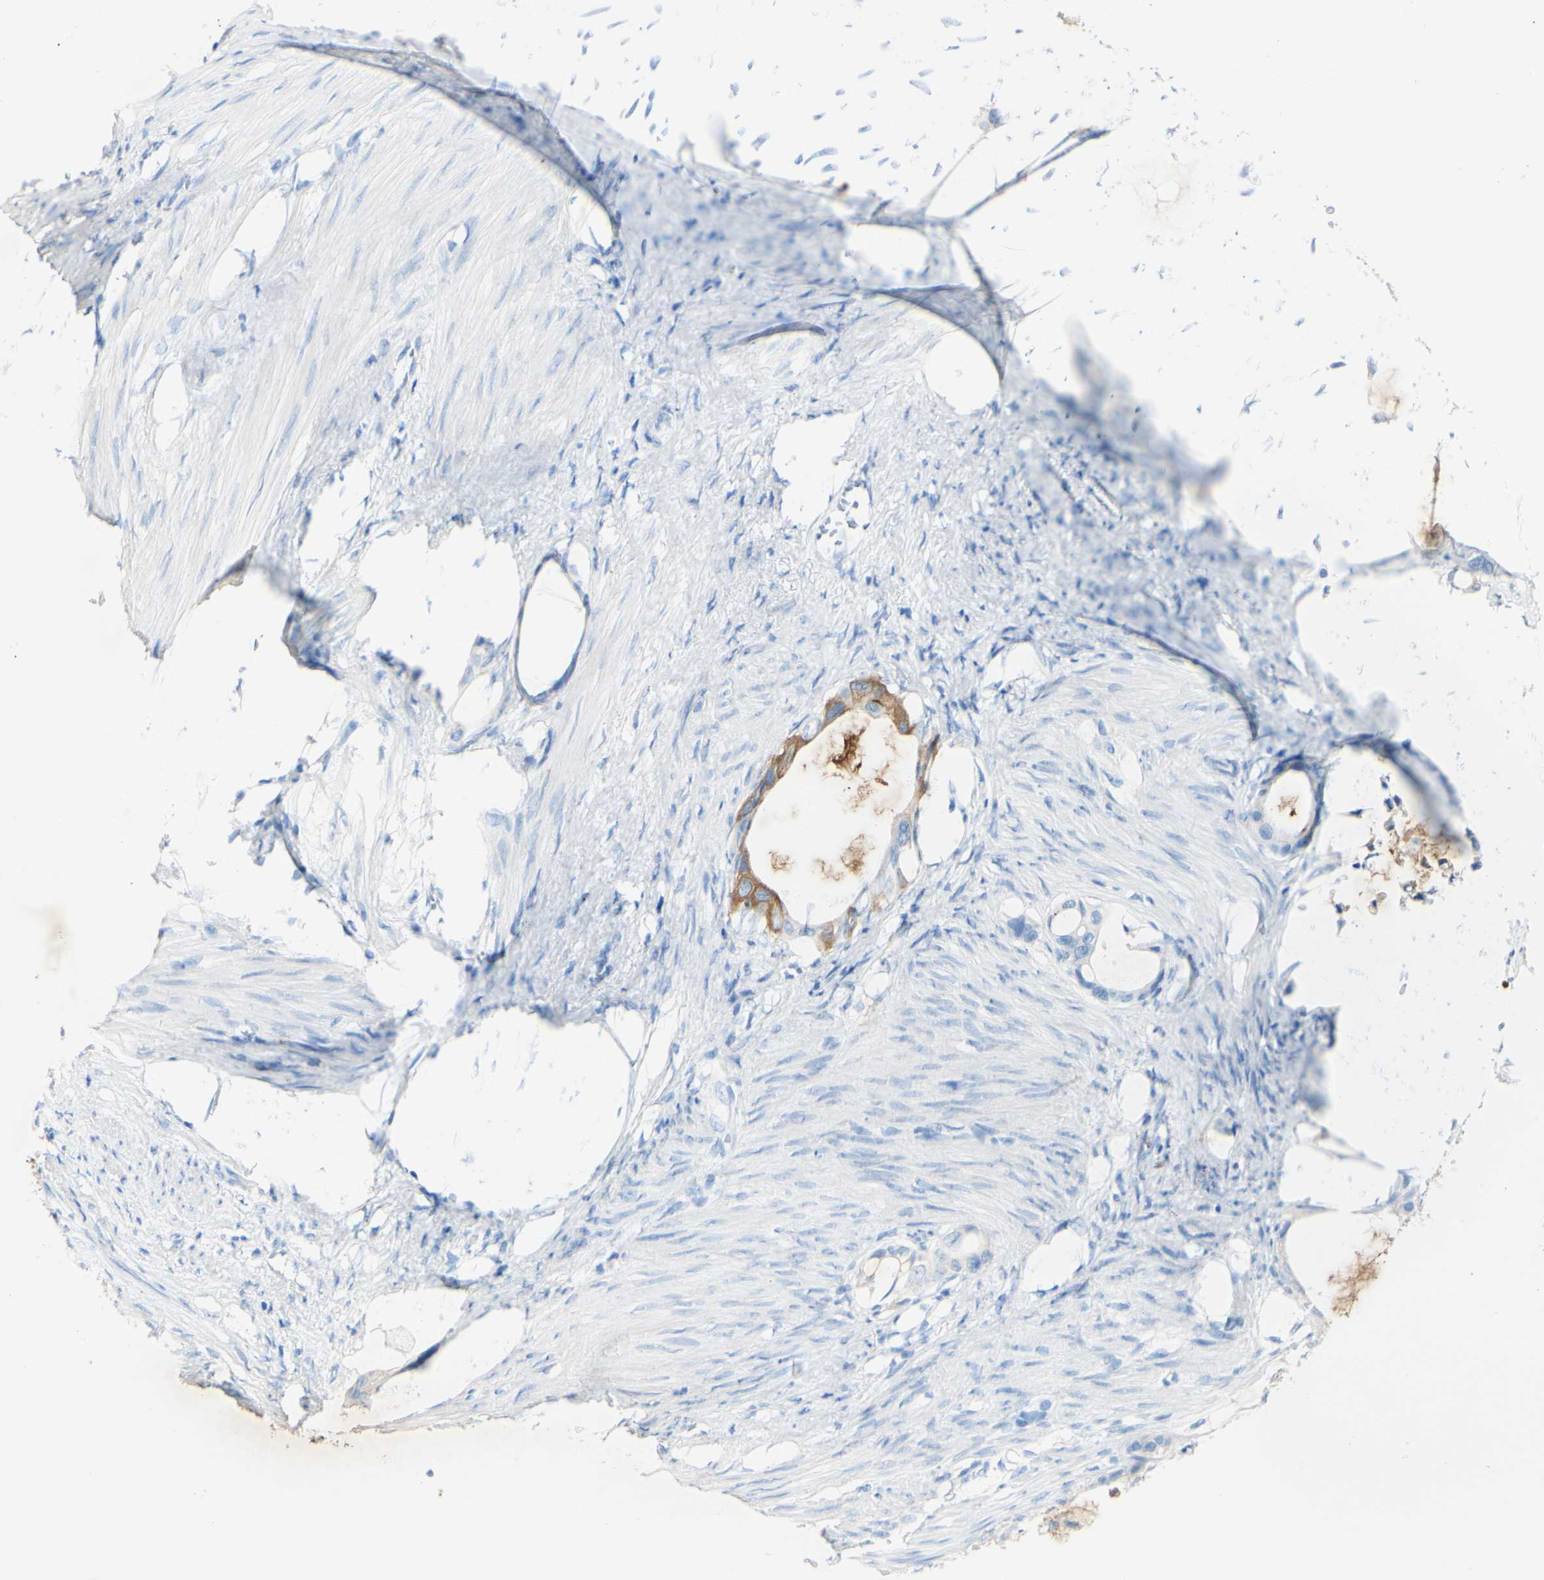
{"staining": {"intensity": "weak", "quantity": "25%-75%", "location": "cytoplasmic/membranous"}, "tissue": "stomach cancer", "cell_type": "Tumor cells", "image_type": "cancer", "snomed": [{"axis": "morphology", "description": "Adenocarcinoma, NOS"}, {"axis": "topography", "description": "Stomach"}], "caption": "An immunohistochemistry histopathology image of tumor tissue is shown. Protein staining in brown highlights weak cytoplasmic/membranous positivity in stomach cancer within tumor cells. The staining was performed using DAB (3,3'-diaminobenzidine), with brown indicating positive protein expression. Nuclei are stained blue with hematoxylin.", "gene": "PIGR", "patient": {"sex": "female", "age": 75}}